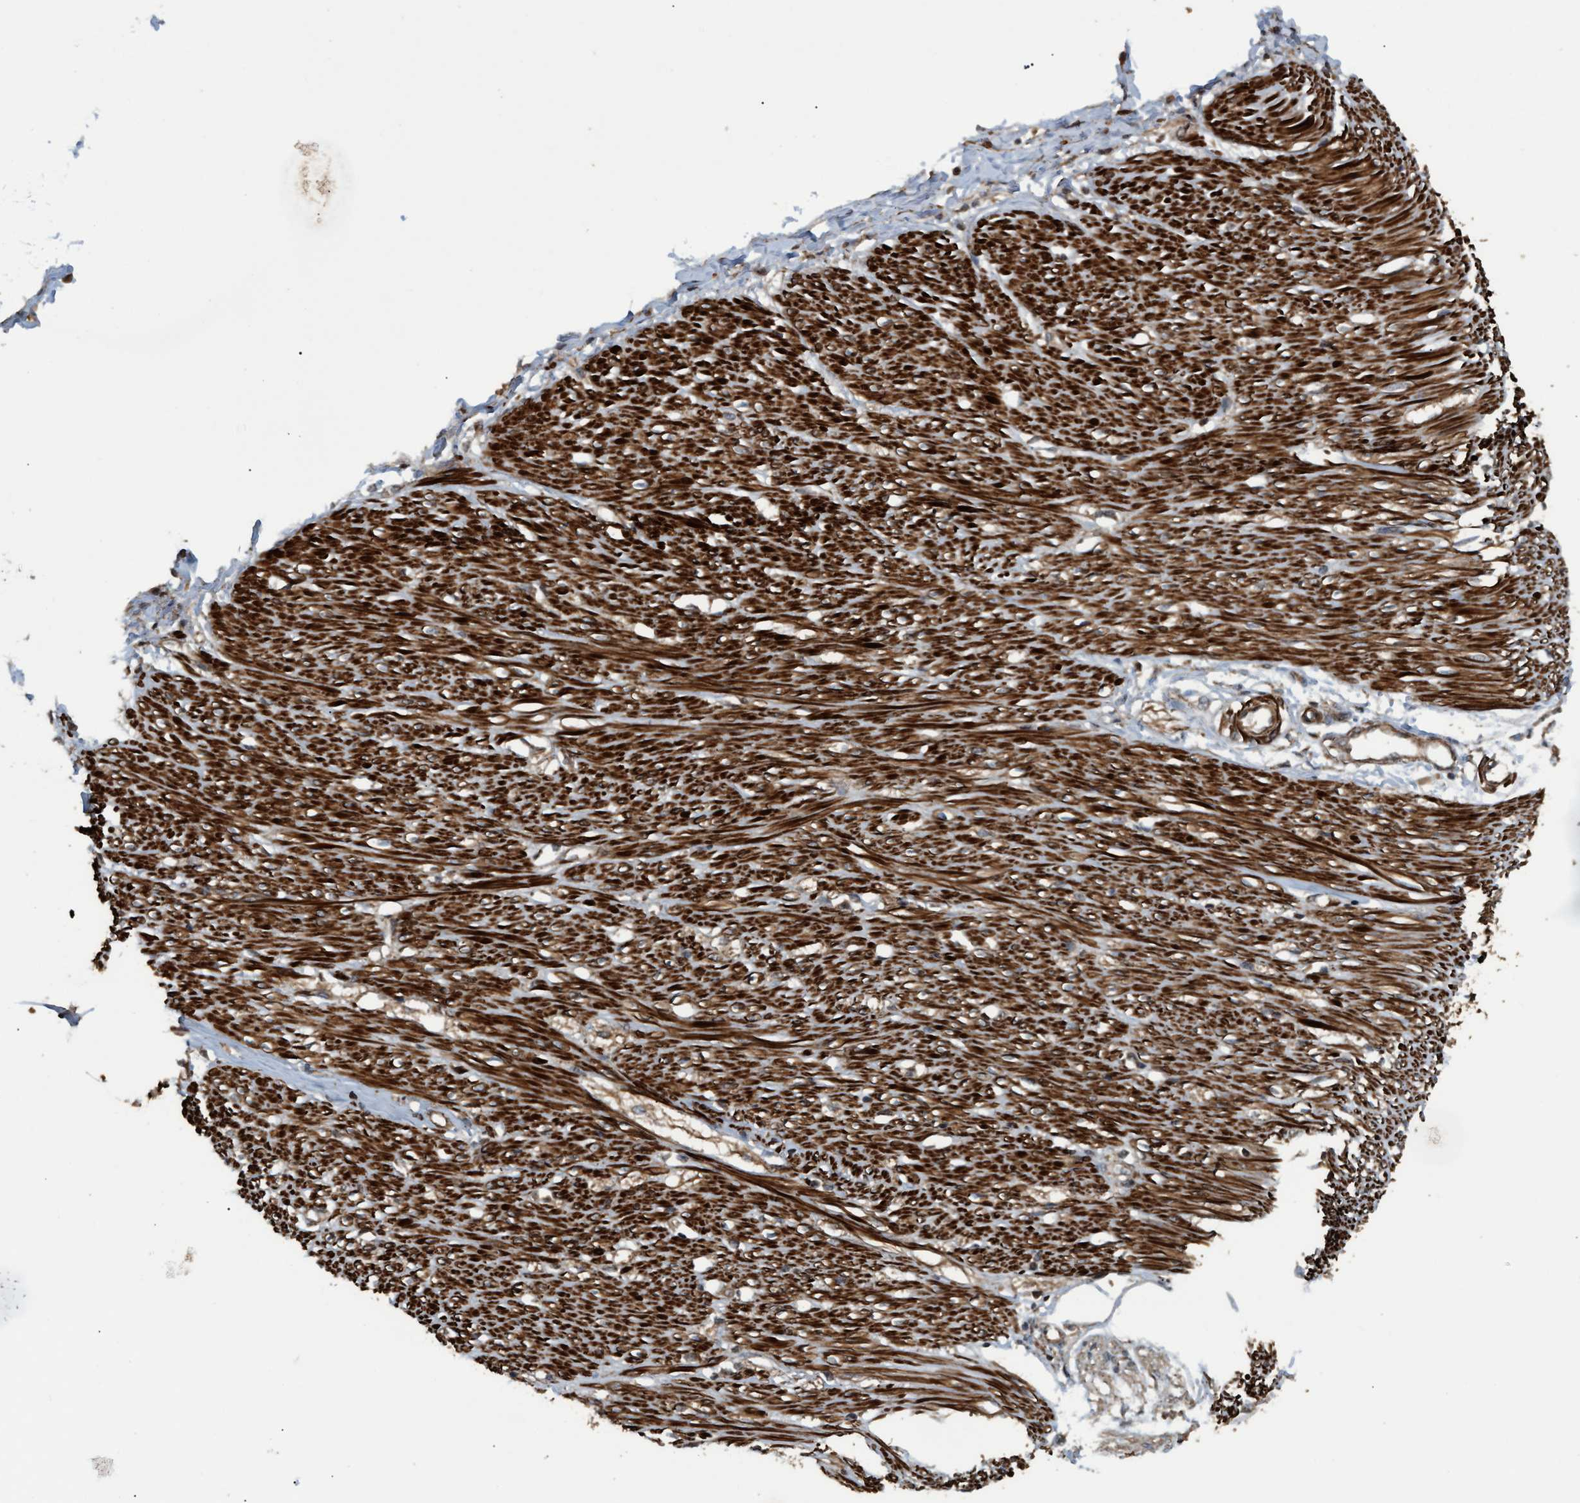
{"staining": {"intensity": "moderate", "quantity": ">75%", "location": "cytoplasmic/membranous"}, "tissue": "adipose tissue", "cell_type": "Adipocytes", "image_type": "normal", "snomed": [{"axis": "morphology", "description": "Normal tissue, NOS"}, {"axis": "morphology", "description": "Adenocarcinoma, NOS"}, {"axis": "topography", "description": "Colon"}, {"axis": "topography", "description": "Peripheral nerve tissue"}], "caption": "IHC histopathology image of normal adipose tissue: human adipose tissue stained using IHC reveals medium levels of moderate protein expression localized specifically in the cytoplasmic/membranous of adipocytes, appearing as a cytoplasmic/membranous brown color.", "gene": "GGT6", "patient": {"sex": "male", "age": 14}}